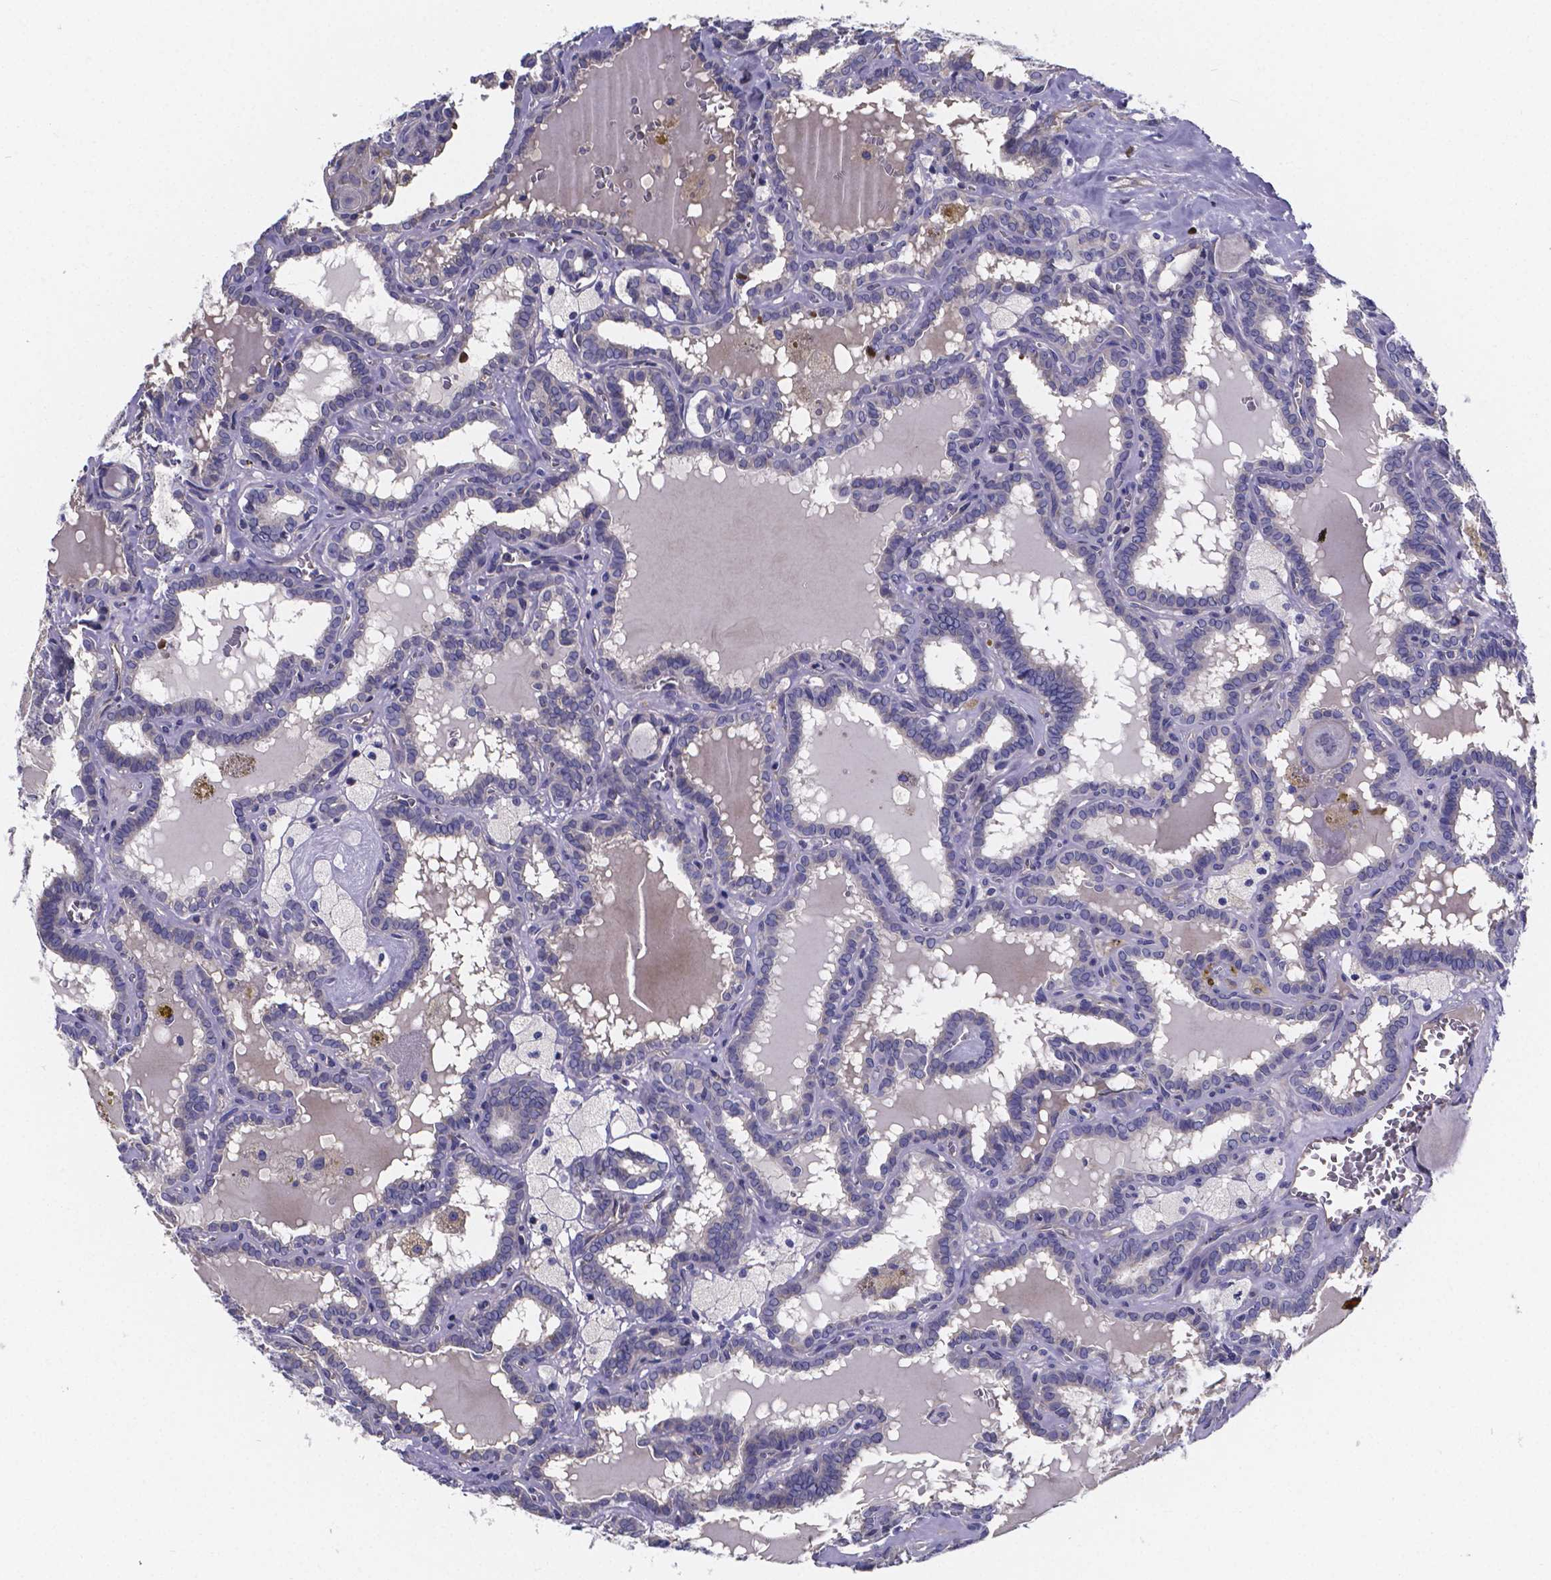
{"staining": {"intensity": "negative", "quantity": "none", "location": "none"}, "tissue": "thyroid cancer", "cell_type": "Tumor cells", "image_type": "cancer", "snomed": [{"axis": "morphology", "description": "Papillary adenocarcinoma, NOS"}, {"axis": "topography", "description": "Thyroid gland"}], "caption": "Tumor cells show no significant protein positivity in thyroid cancer.", "gene": "SFRP4", "patient": {"sex": "female", "age": 39}}